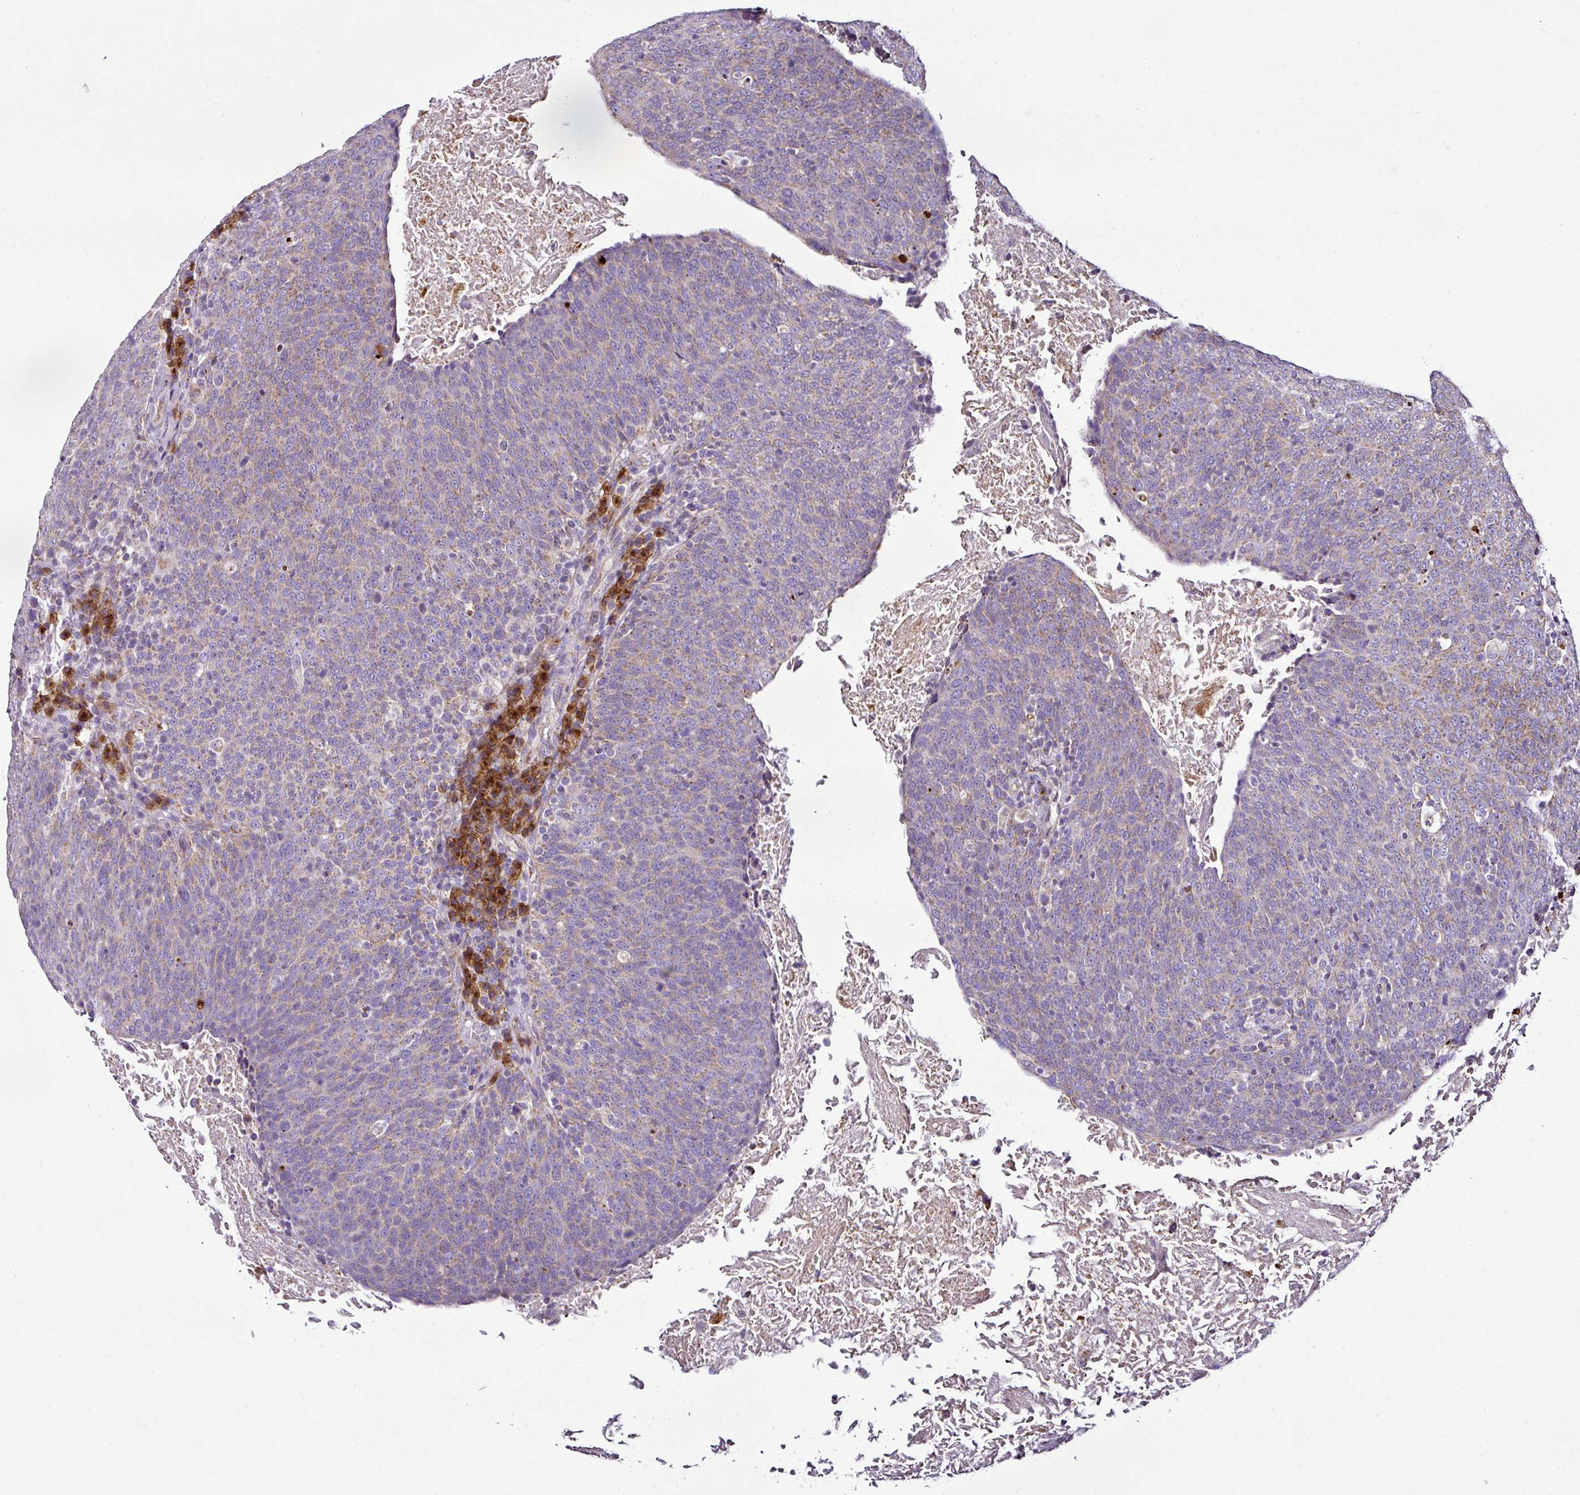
{"staining": {"intensity": "weak", "quantity": "25%-75%", "location": "cytoplasmic/membranous"}, "tissue": "head and neck cancer", "cell_type": "Tumor cells", "image_type": "cancer", "snomed": [{"axis": "morphology", "description": "Squamous cell carcinoma, NOS"}, {"axis": "morphology", "description": "Squamous cell carcinoma, metastatic, NOS"}, {"axis": "topography", "description": "Lymph node"}, {"axis": "topography", "description": "Head-Neck"}], "caption": "An IHC image of neoplastic tissue is shown. Protein staining in brown labels weak cytoplasmic/membranous positivity in head and neck cancer within tumor cells.", "gene": "DPAGT1", "patient": {"sex": "male", "age": 62}}